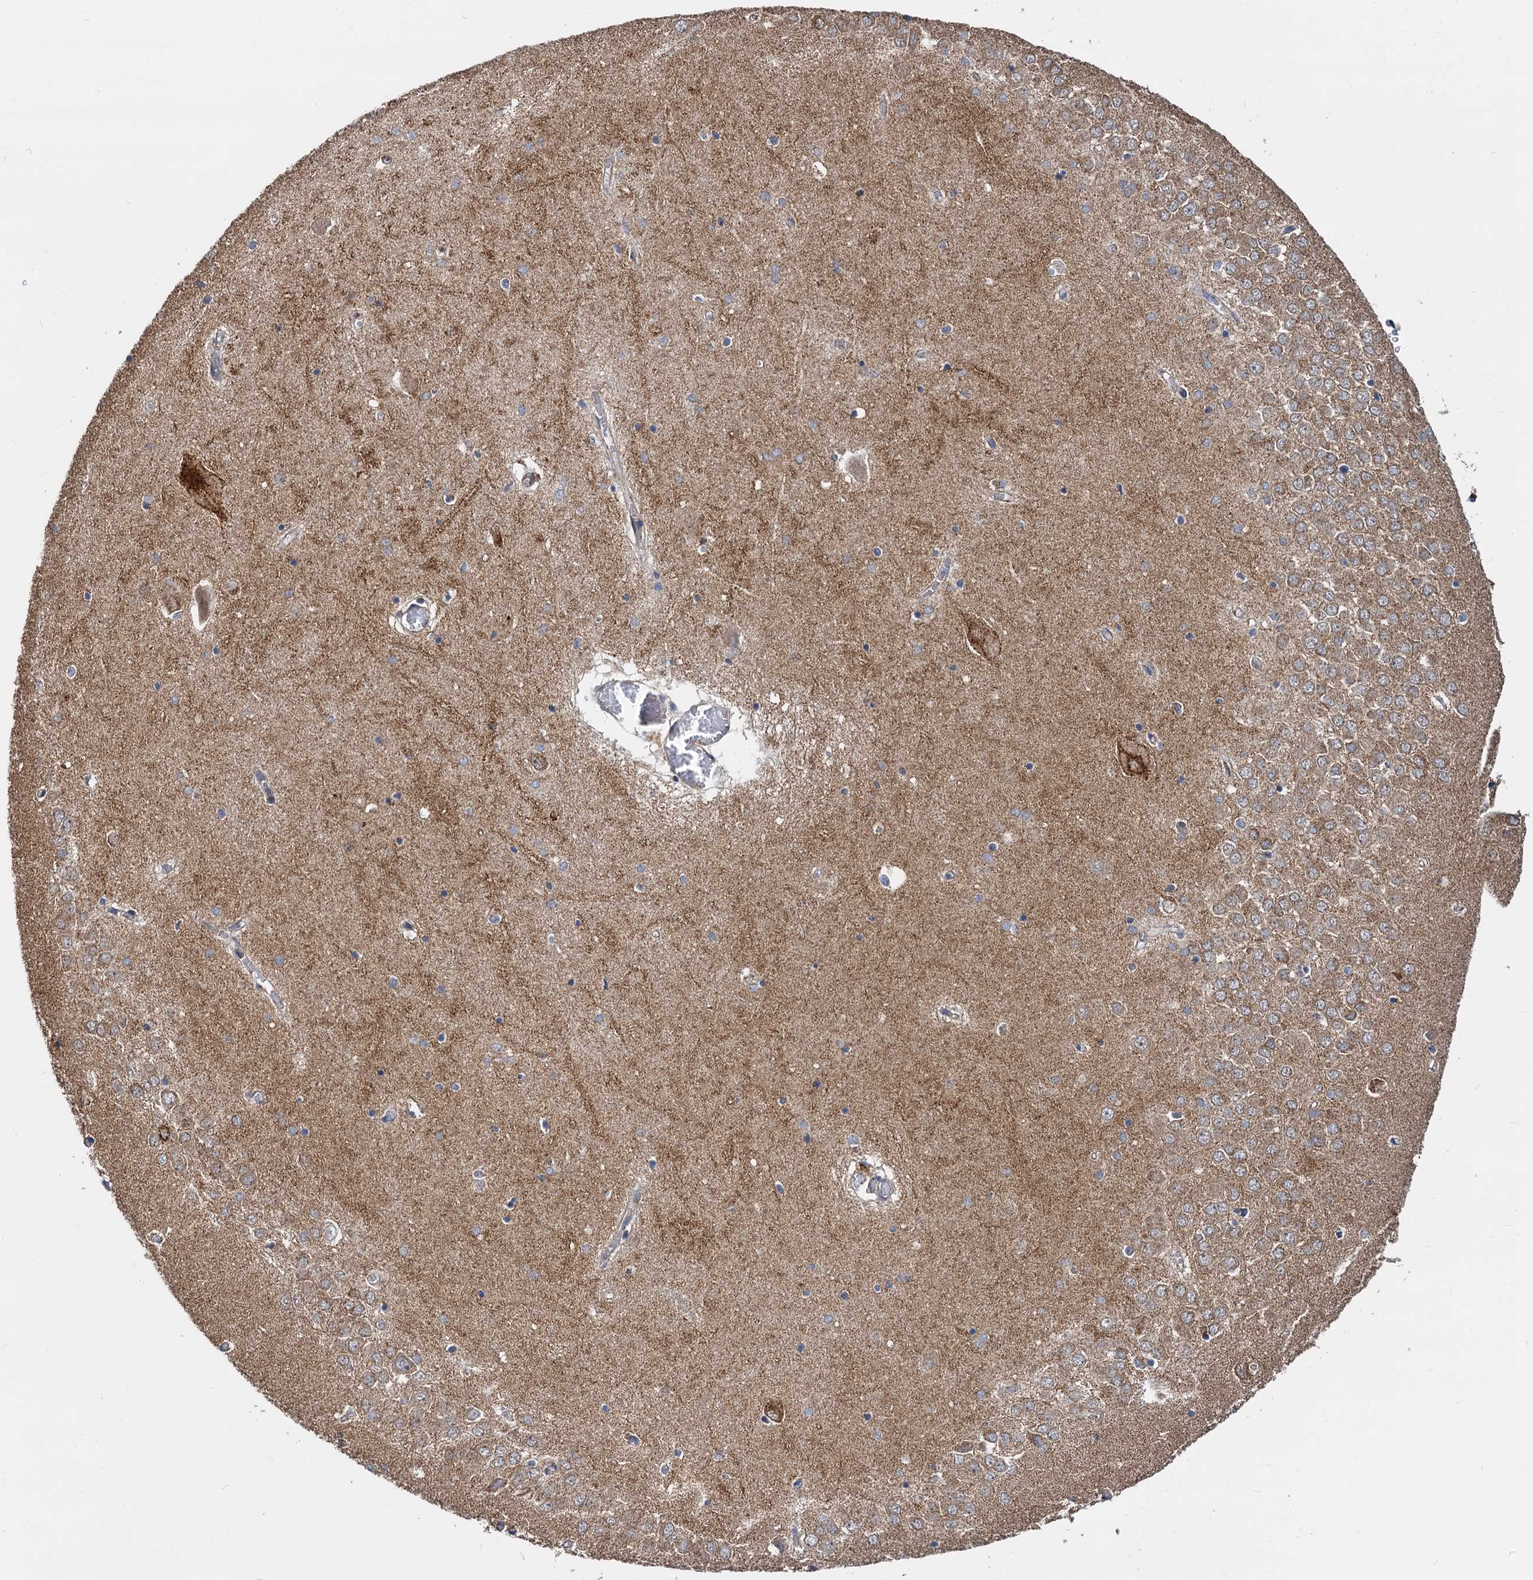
{"staining": {"intensity": "moderate", "quantity": "<25%", "location": "cytoplasmic/membranous"}, "tissue": "hippocampus", "cell_type": "Glial cells", "image_type": "normal", "snomed": [{"axis": "morphology", "description": "Normal tissue, NOS"}, {"axis": "topography", "description": "Hippocampus"}], "caption": "High-magnification brightfield microscopy of normal hippocampus stained with DAB (brown) and counterstained with hematoxylin (blue). glial cells exhibit moderate cytoplasmic/membranous expression is appreciated in approximately<25% of cells.", "gene": "TIMM10", "patient": {"sex": "male", "age": 70}}